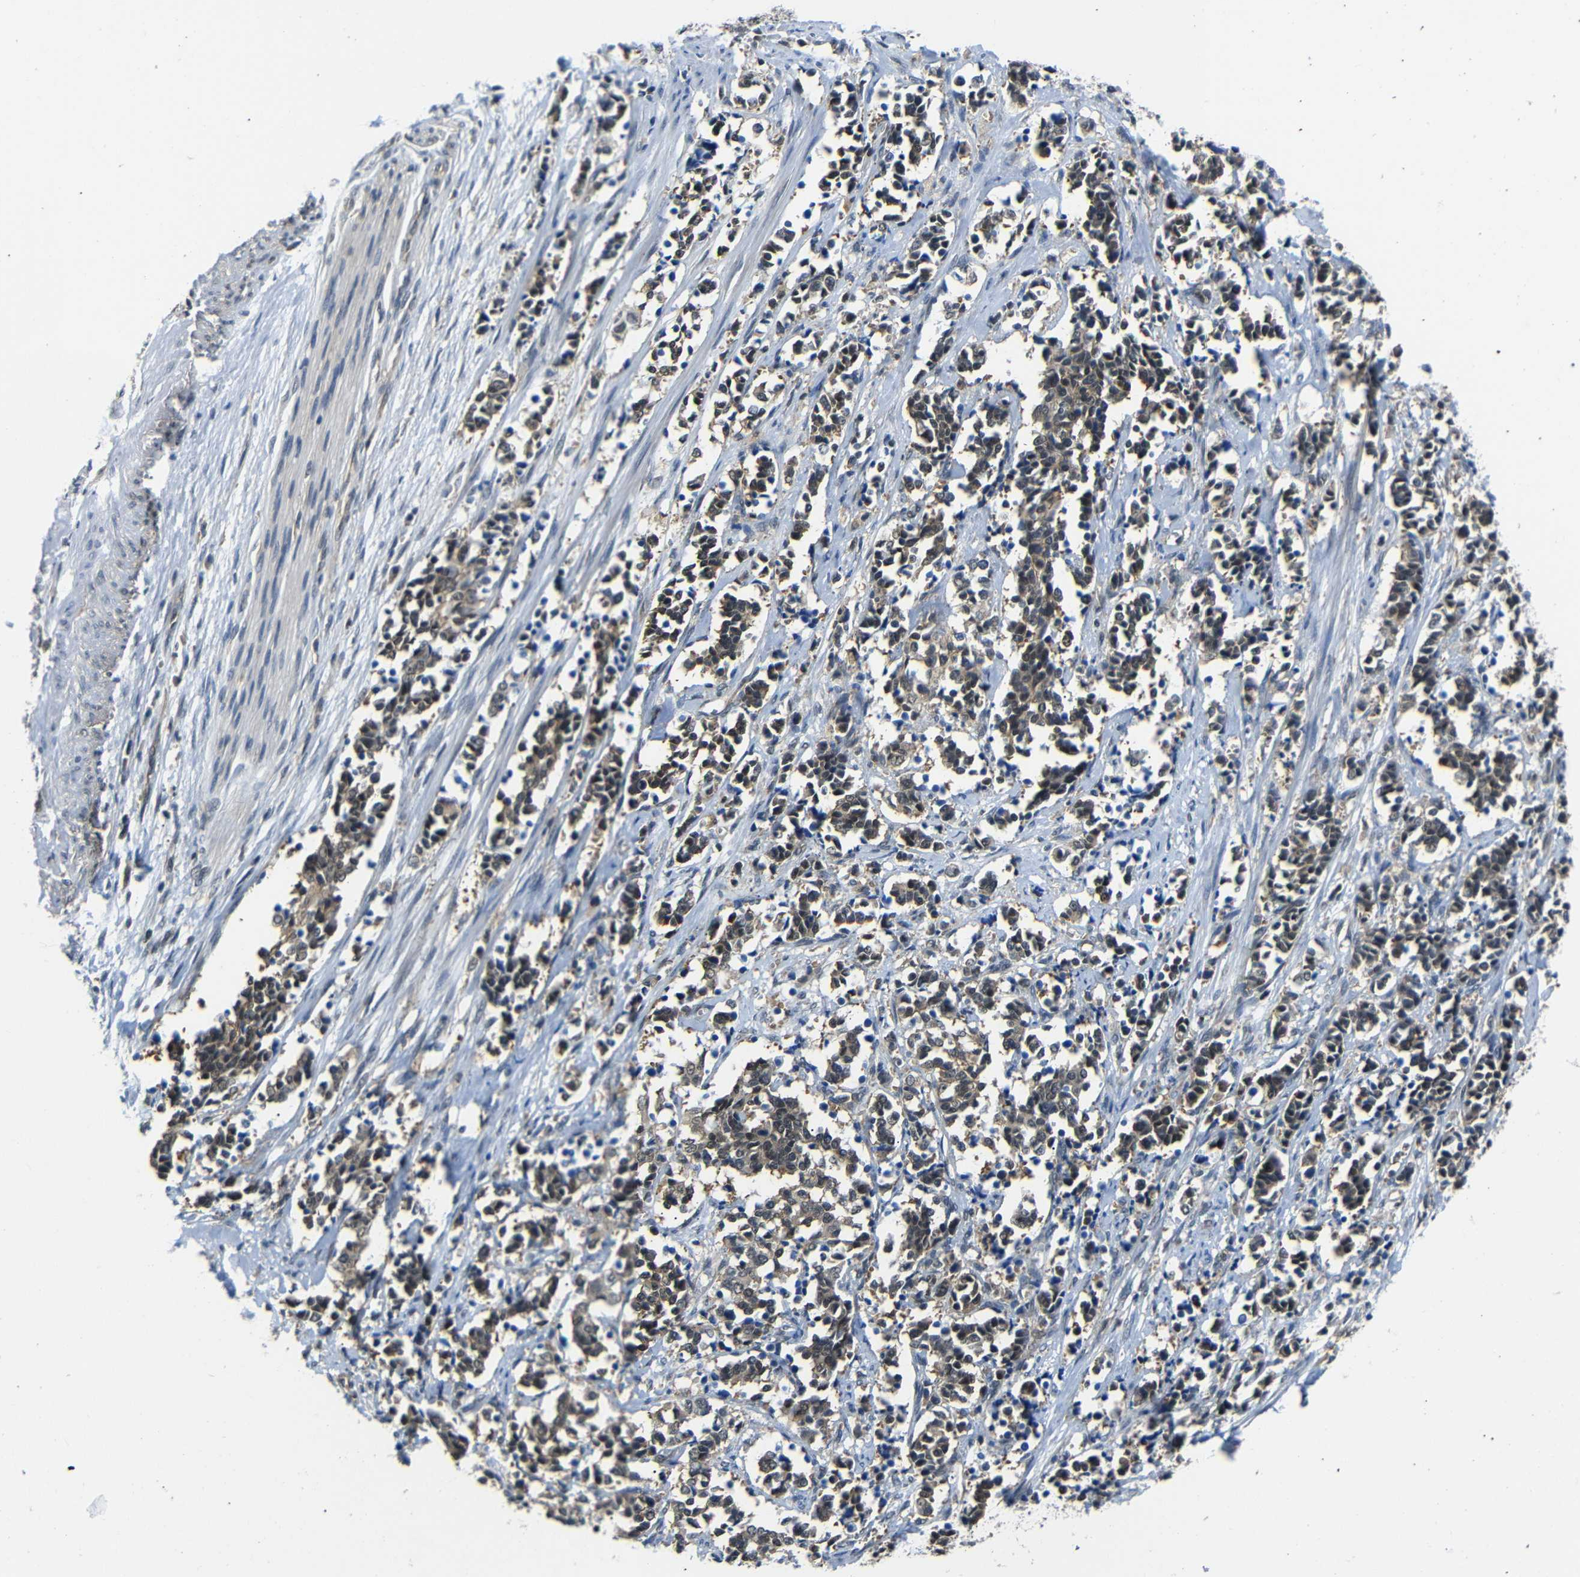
{"staining": {"intensity": "weak", "quantity": ">75%", "location": "cytoplasmic/membranous,nuclear"}, "tissue": "cervical cancer", "cell_type": "Tumor cells", "image_type": "cancer", "snomed": [{"axis": "morphology", "description": "Squamous cell carcinoma, NOS"}, {"axis": "topography", "description": "Cervix"}], "caption": "Cervical cancer (squamous cell carcinoma) stained with DAB (3,3'-diaminobenzidine) immunohistochemistry shows low levels of weak cytoplasmic/membranous and nuclear staining in about >75% of tumor cells.", "gene": "UBXN1", "patient": {"sex": "female", "age": 35}}